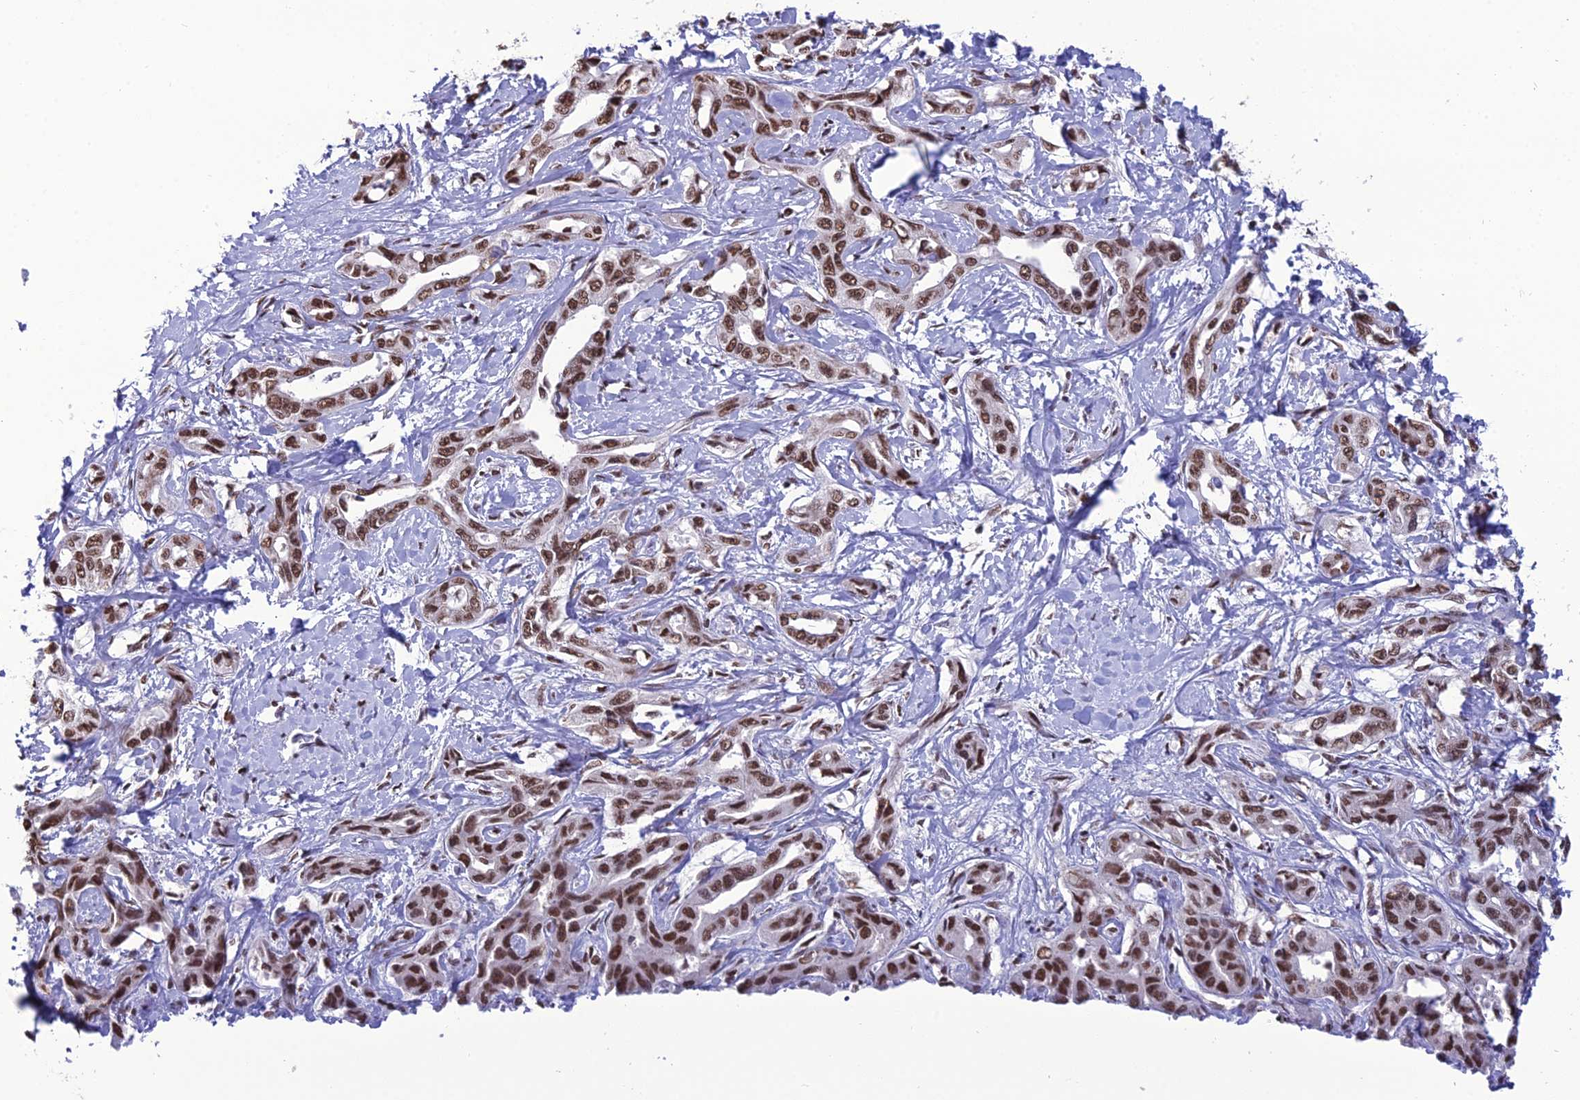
{"staining": {"intensity": "strong", "quantity": ">75%", "location": "nuclear"}, "tissue": "liver cancer", "cell_type": "Tumor cells", "image_type": "cancer", "snomed": [{"axis": "morphology", "description": "Cholangiocarcinoma"}, {"axis": "topography", "description": "Liver"}], "caption": "The micrograph exhibits immunohistochemical staining of liver cancer. There is strong nuclear positivity is appreciated in approximately >75% of tumor cells.", "gene": "PRAMEF12", "patient": {"sex": "male", "age": 59}}